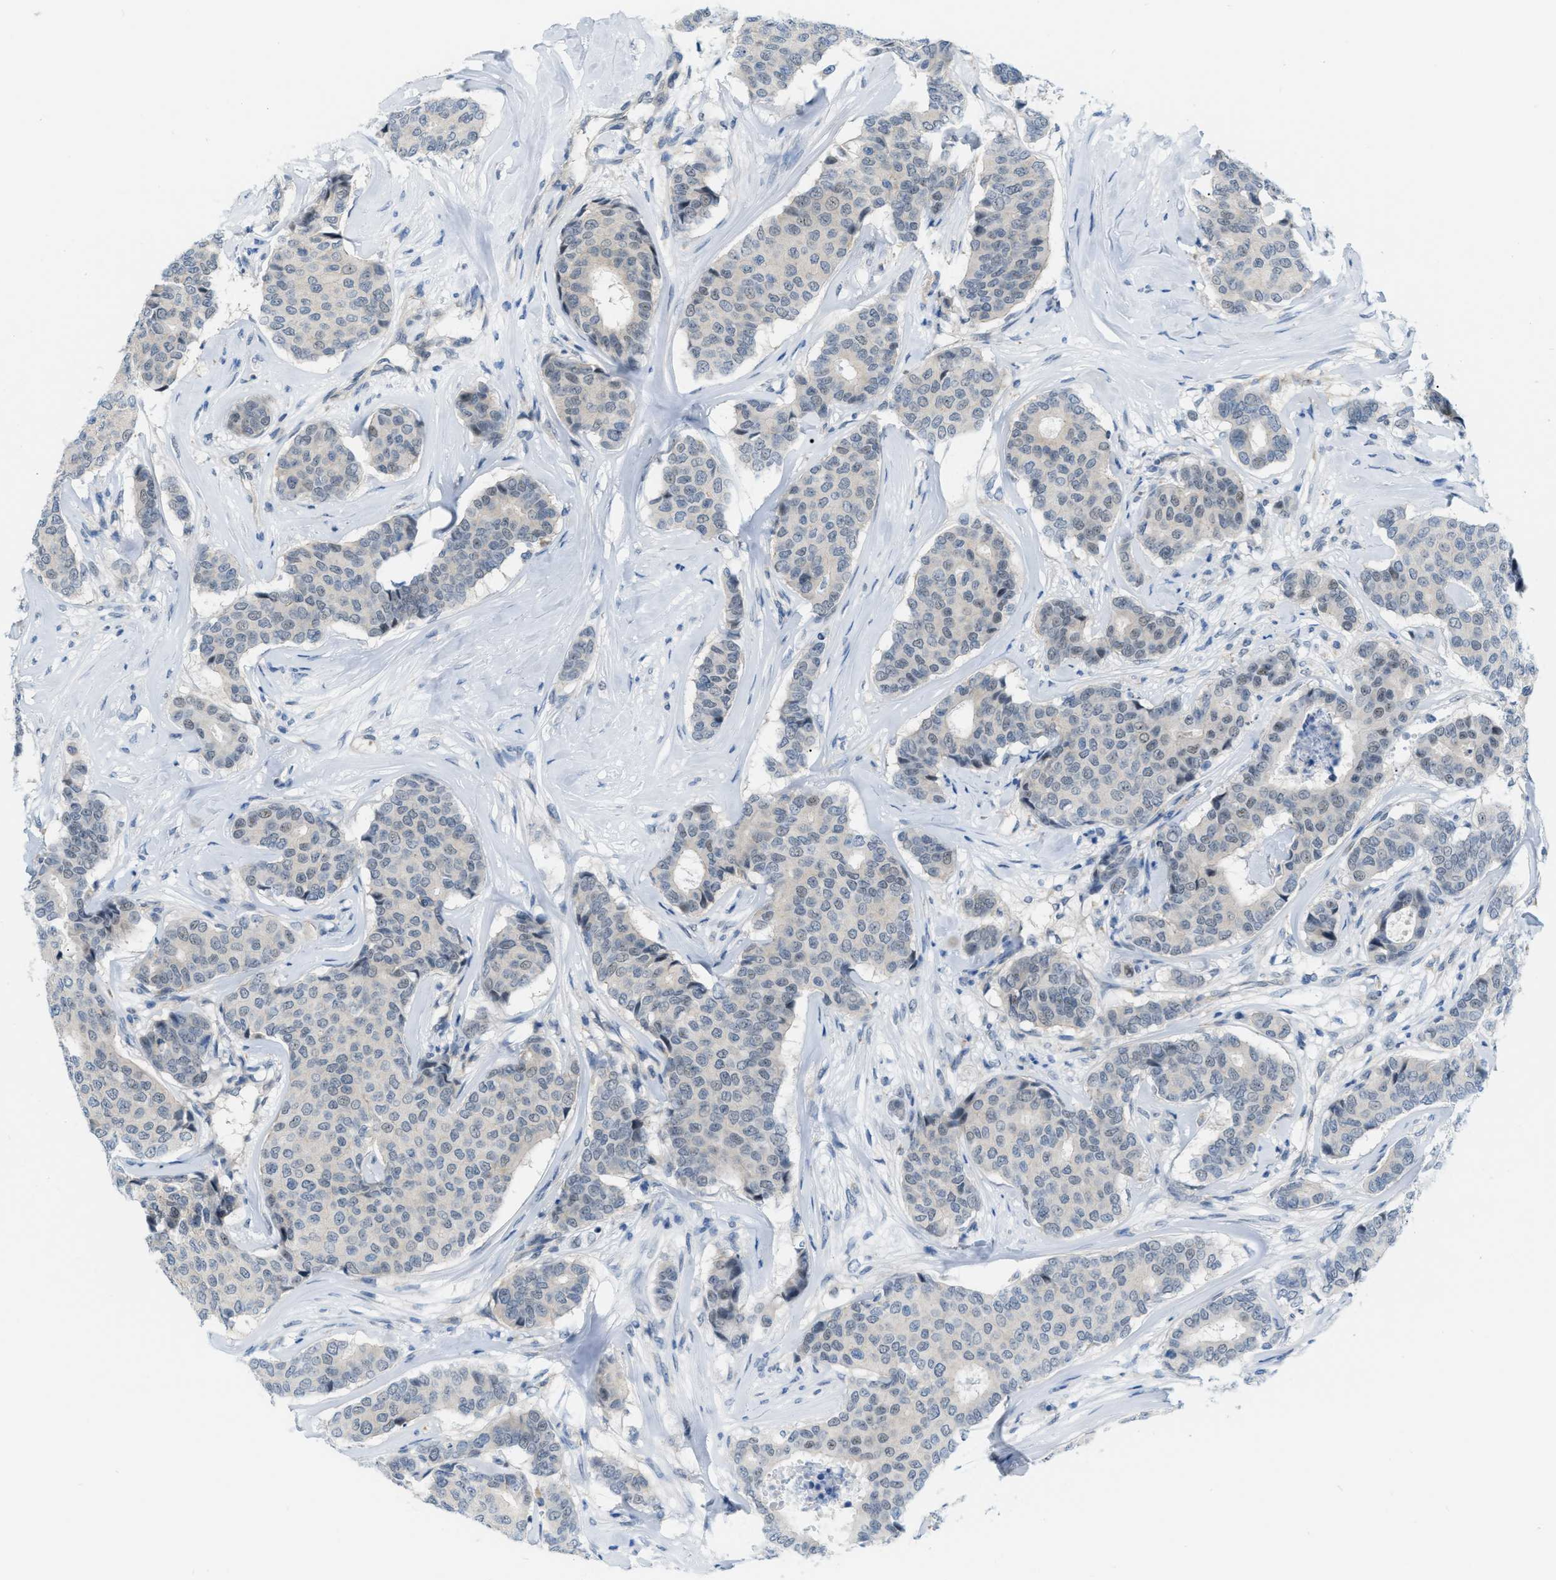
{"staining": {"intensity": "negative", "quantity": "none", "location": "none"}, "tissue": "breast cancer", "cell_type": "Tumor cells", "image_type": "cancer", "snomed": [{"axis": "morphology", "description": "Duct carcinoma"}, {"axis": "topography", "description": "Breast"}], "caption": "Immunohistochemical staining of breast infiltrating ductal carcinoma exhibits no significant positivity in tumor cells.", "gene": "PHRF1", "patient": {"sex": "female", "age": 75}}